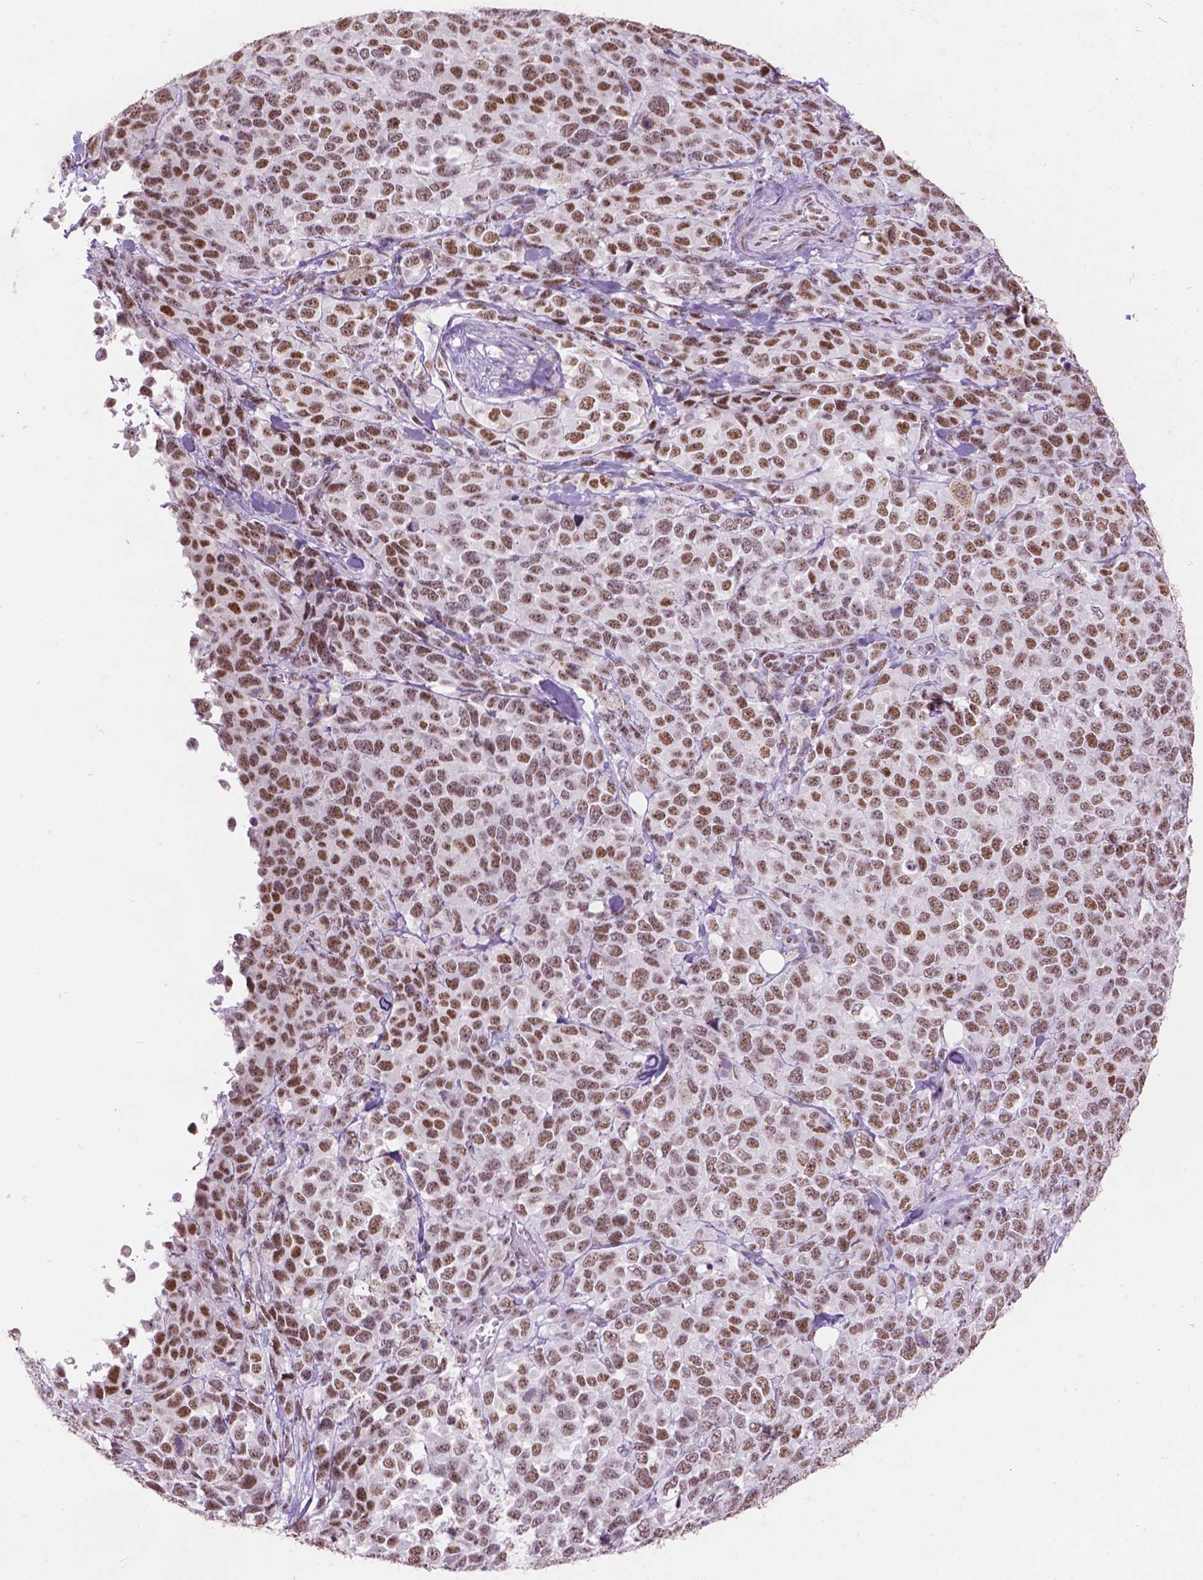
{"staining": {"intensity": "moderate", "quantity": ">75%", "location": "nuclear"}, "tissue": "melanoma", "cell_type": "Tumor cells", "image_type": "cancer", "snomed": [{"axis": "morphology", "description": "Malignant melanoma, Metastatic site"}, {"axis": "topography", "description": "Skin"}], "caption": "Immunohistochemical staining of human melanoma displays moderate nuclear protein positivity in approximately >75% of tumor cells.", "gene": "COIL", "patient": {"sex": "male", "age": 84}}